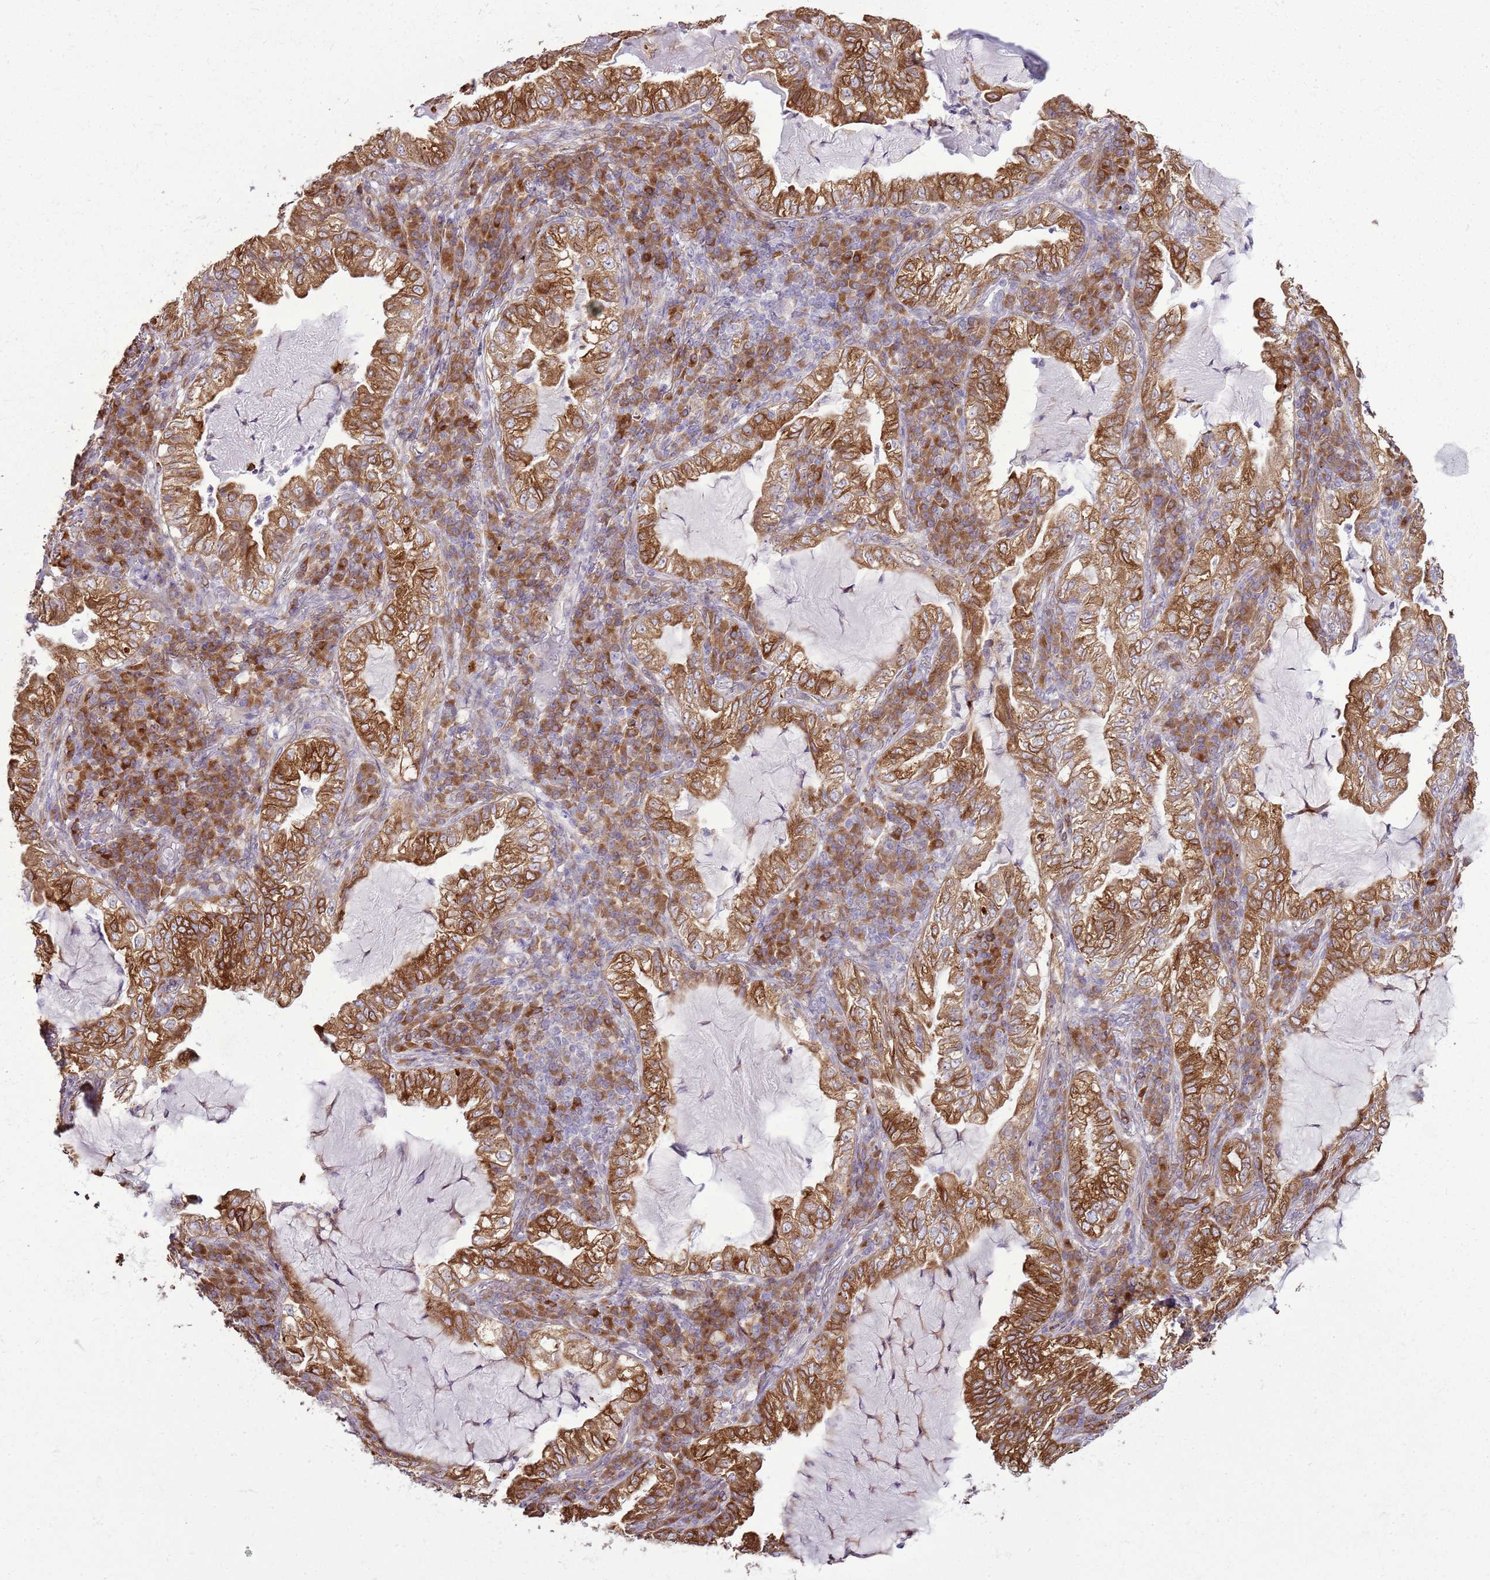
{"staining": {"intensity": "moderate", "quantity": ">75%", "location": "cytoplasmic/membranous"}, "tissue": "lung cancer", "cell_type": "Tumor cells", "image_type": "cancer", "snomed": [{"axis": "morphology", "description": "Adenocarcinoma, NOS"}, {"axis": "topography", "description": "Lung"}], "caption": "Immunohistochemical staining of lung cancer (adenocarcinoma) reveals medium levels of moderate cytoplasmic/membranous protein positivity in about >75% of tumor cells. Using DAB (3,3'-diaminobenzidine) (brown) and hematoxylin (blue) stains, captured at high magnification using brightfield microscopy.", "gene": "TMED10", "patient": {"sex": "female", "age": 73}}